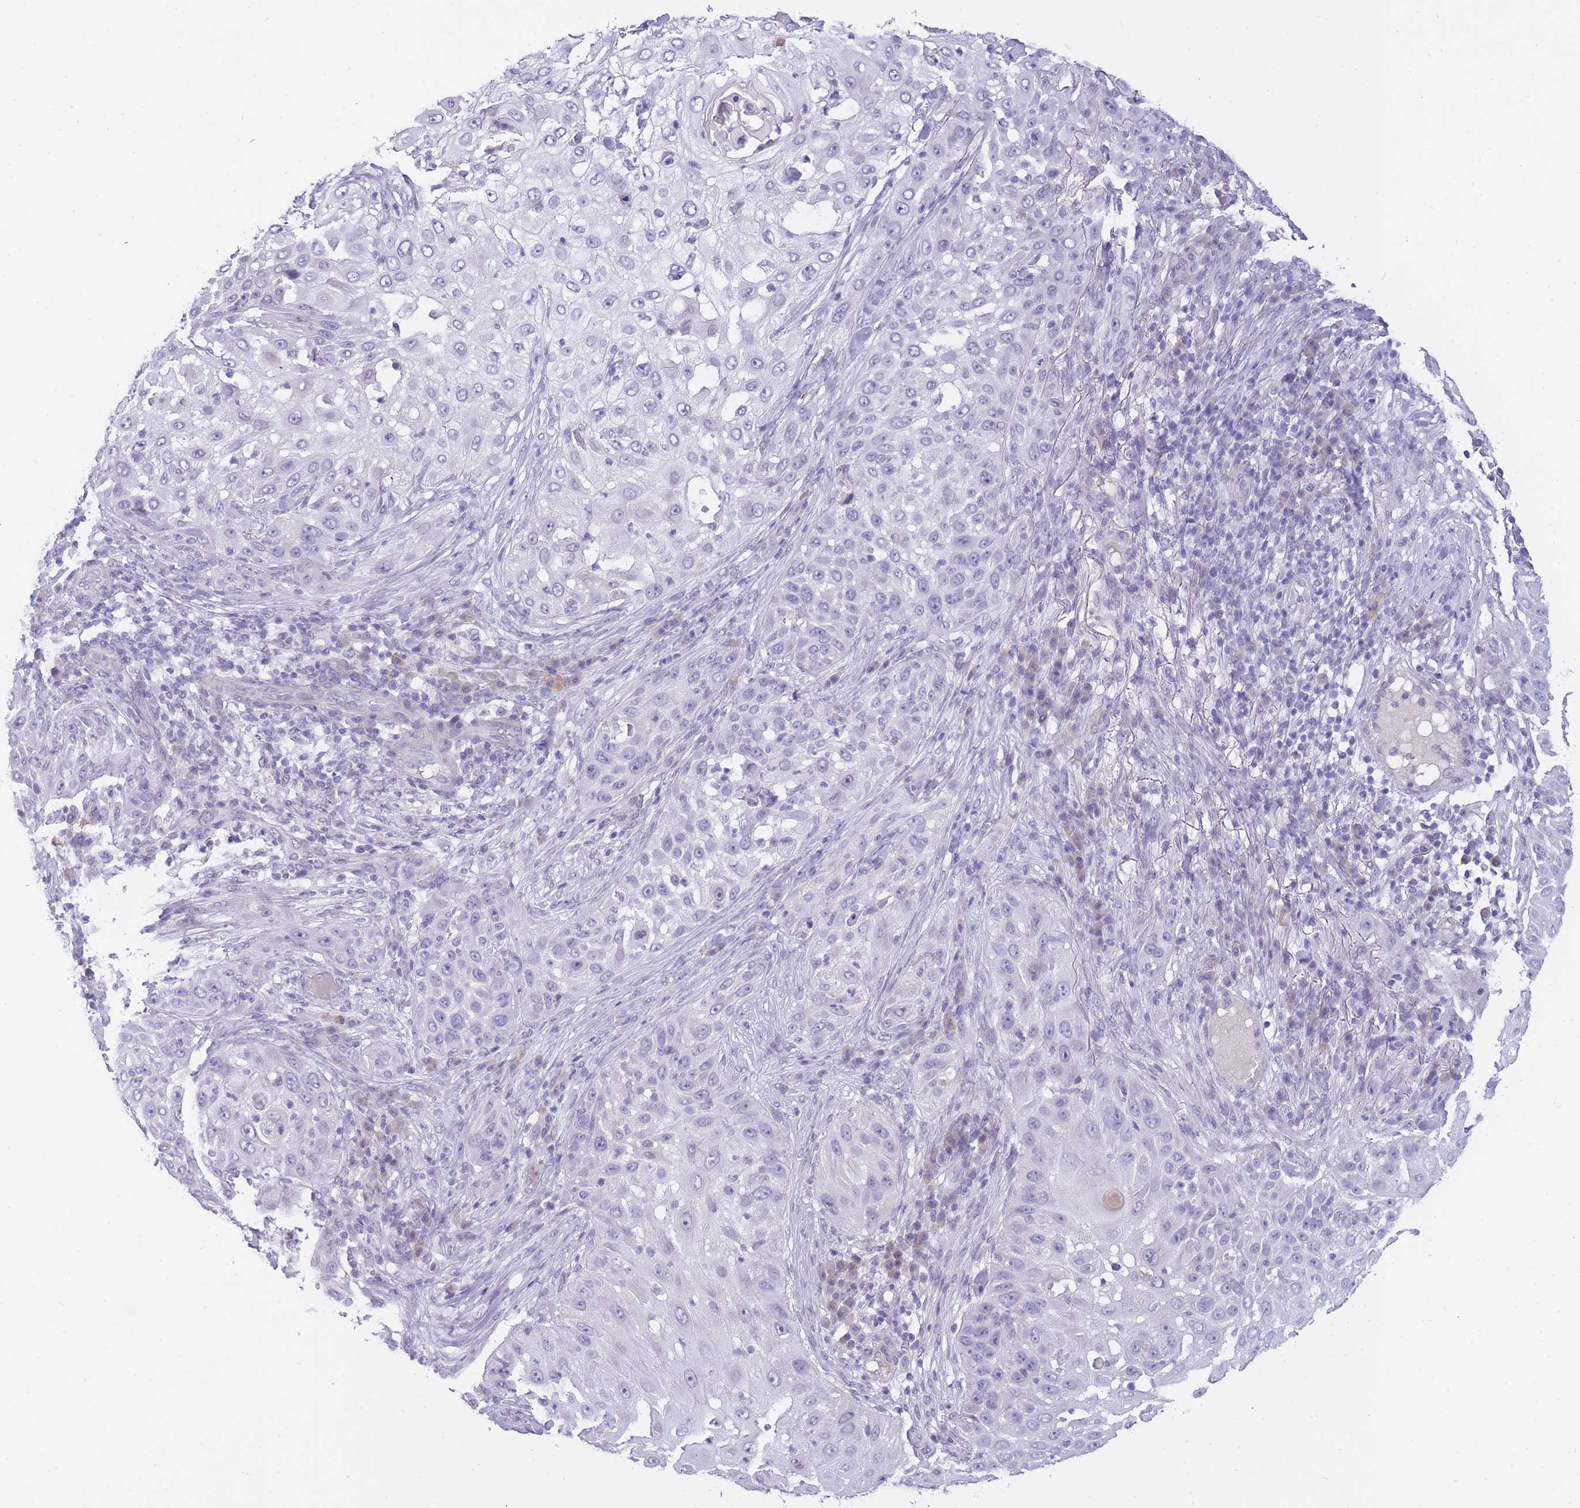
{"staining": {"intensity": "negative", "quantity": "none", "location": "none"}, "tissue": "skin cancer", "cell_type": "Tumor cells", "image_type": "cancer", "snomed": [{"axis": "morphology", "description": "Squamous cell carcinoma, NOS"}, {"axis": "topography", "description": "Skin"}], "caption": "An immunohistochemistry histopathology image of skin cancer (squamous cell carcinoma) is shown. There is no staining in tumor cells of skin cancer (squamous cell carcinoma).", "gene": "PRR23B", "patient": {"sex": "female", "age": 44}}